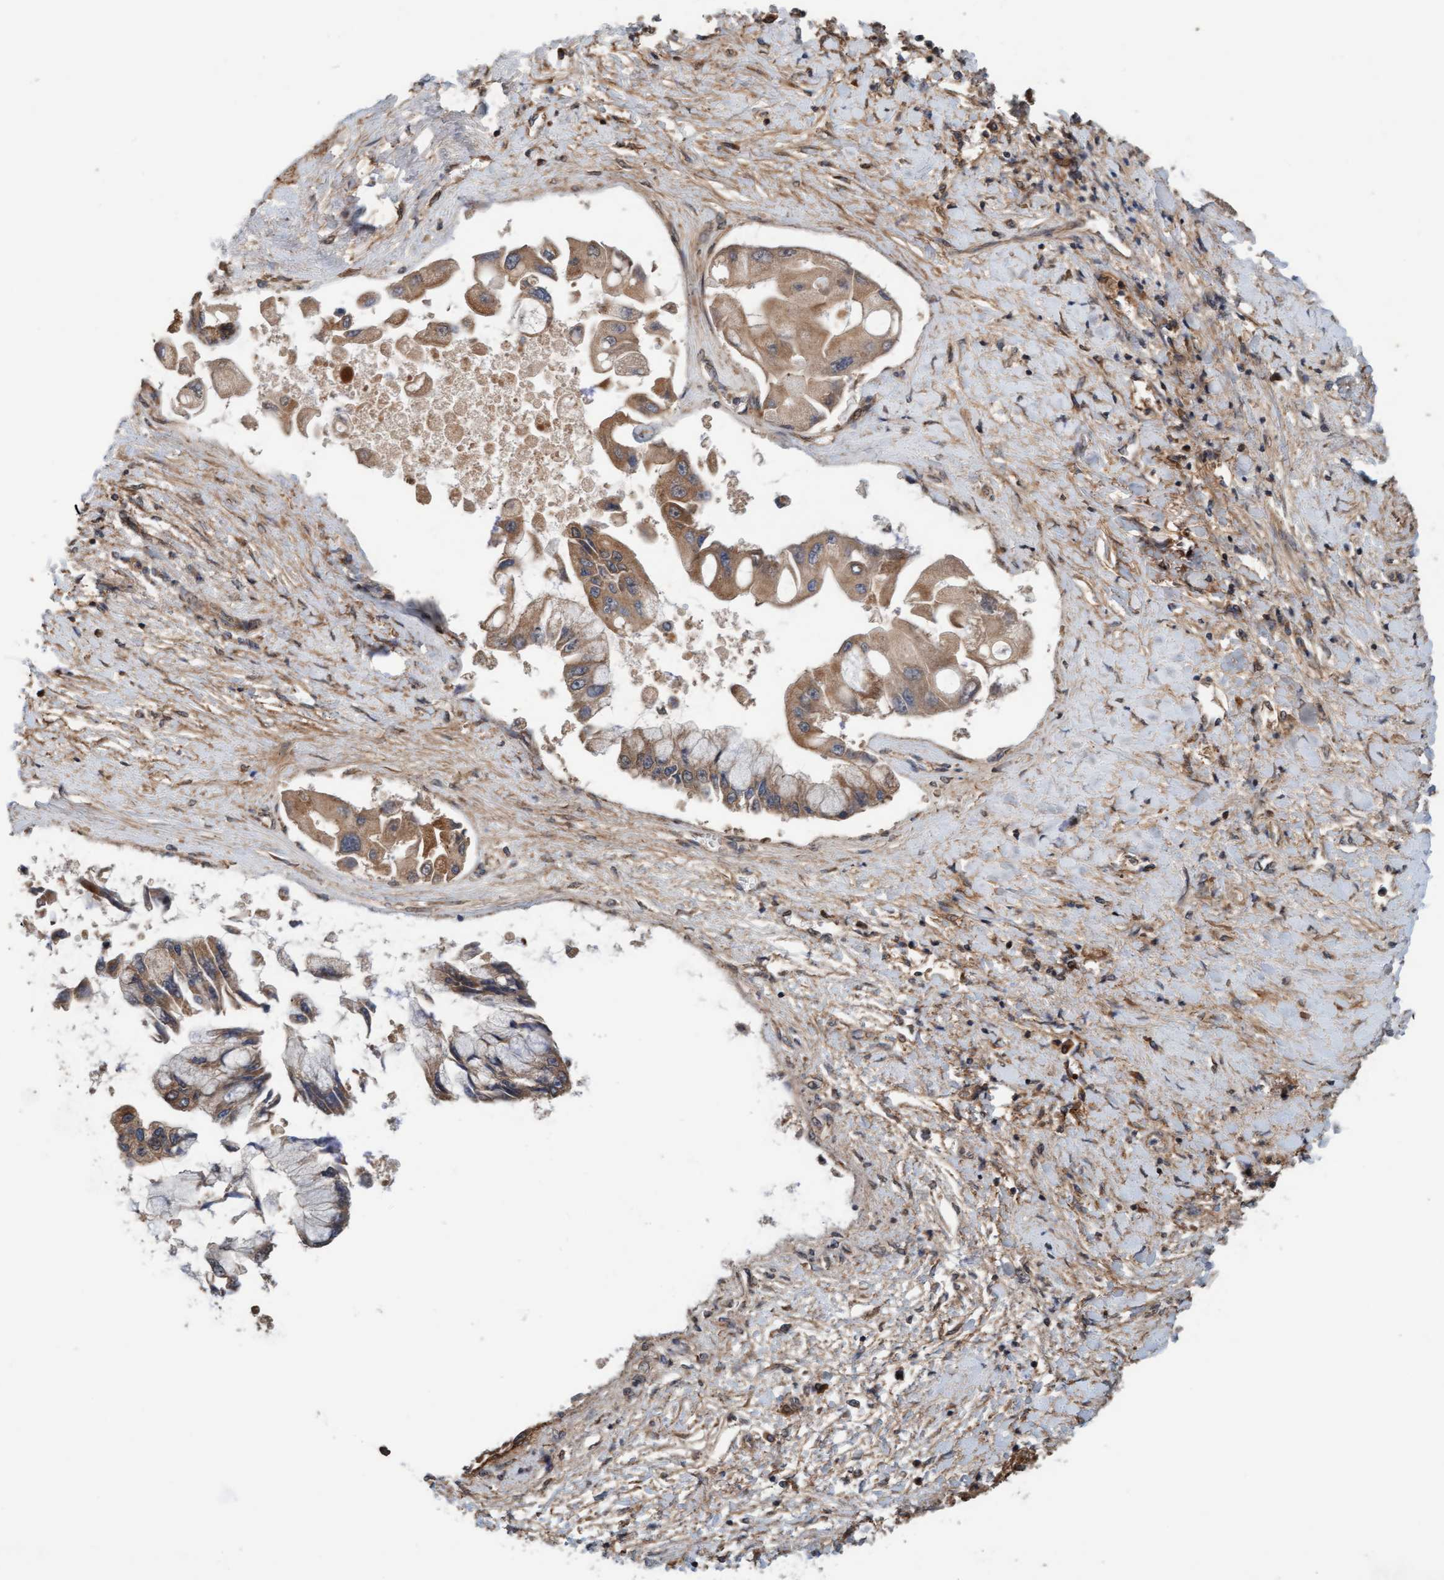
{"staining": {"intensity": "moderate", "quantity": ">75%", "location": "cytoplasmic/membranous"}, "tissue": "liver cancer", "cell_type": "Tumor cells", "image_type": "cancer", "snomed": [{"axis": "morphology", "description": "Cholangiocarcinoma"}, {"axis": "topography", "description": "Liver"}], "caption": "Cholangiocarcinoma (liver) stained with immunohistochemistry displays moderate cytoplasmic/membranous staining in approximately >75% of tumor cells. Using DAB (3,3'-diaminobenzidine) (brown) and hematoxylin (blue) stains, captured at high magnification using brightfield microscopy.", "gene": "MLXIP", "patient": {"sex": "male", "age": 50}}